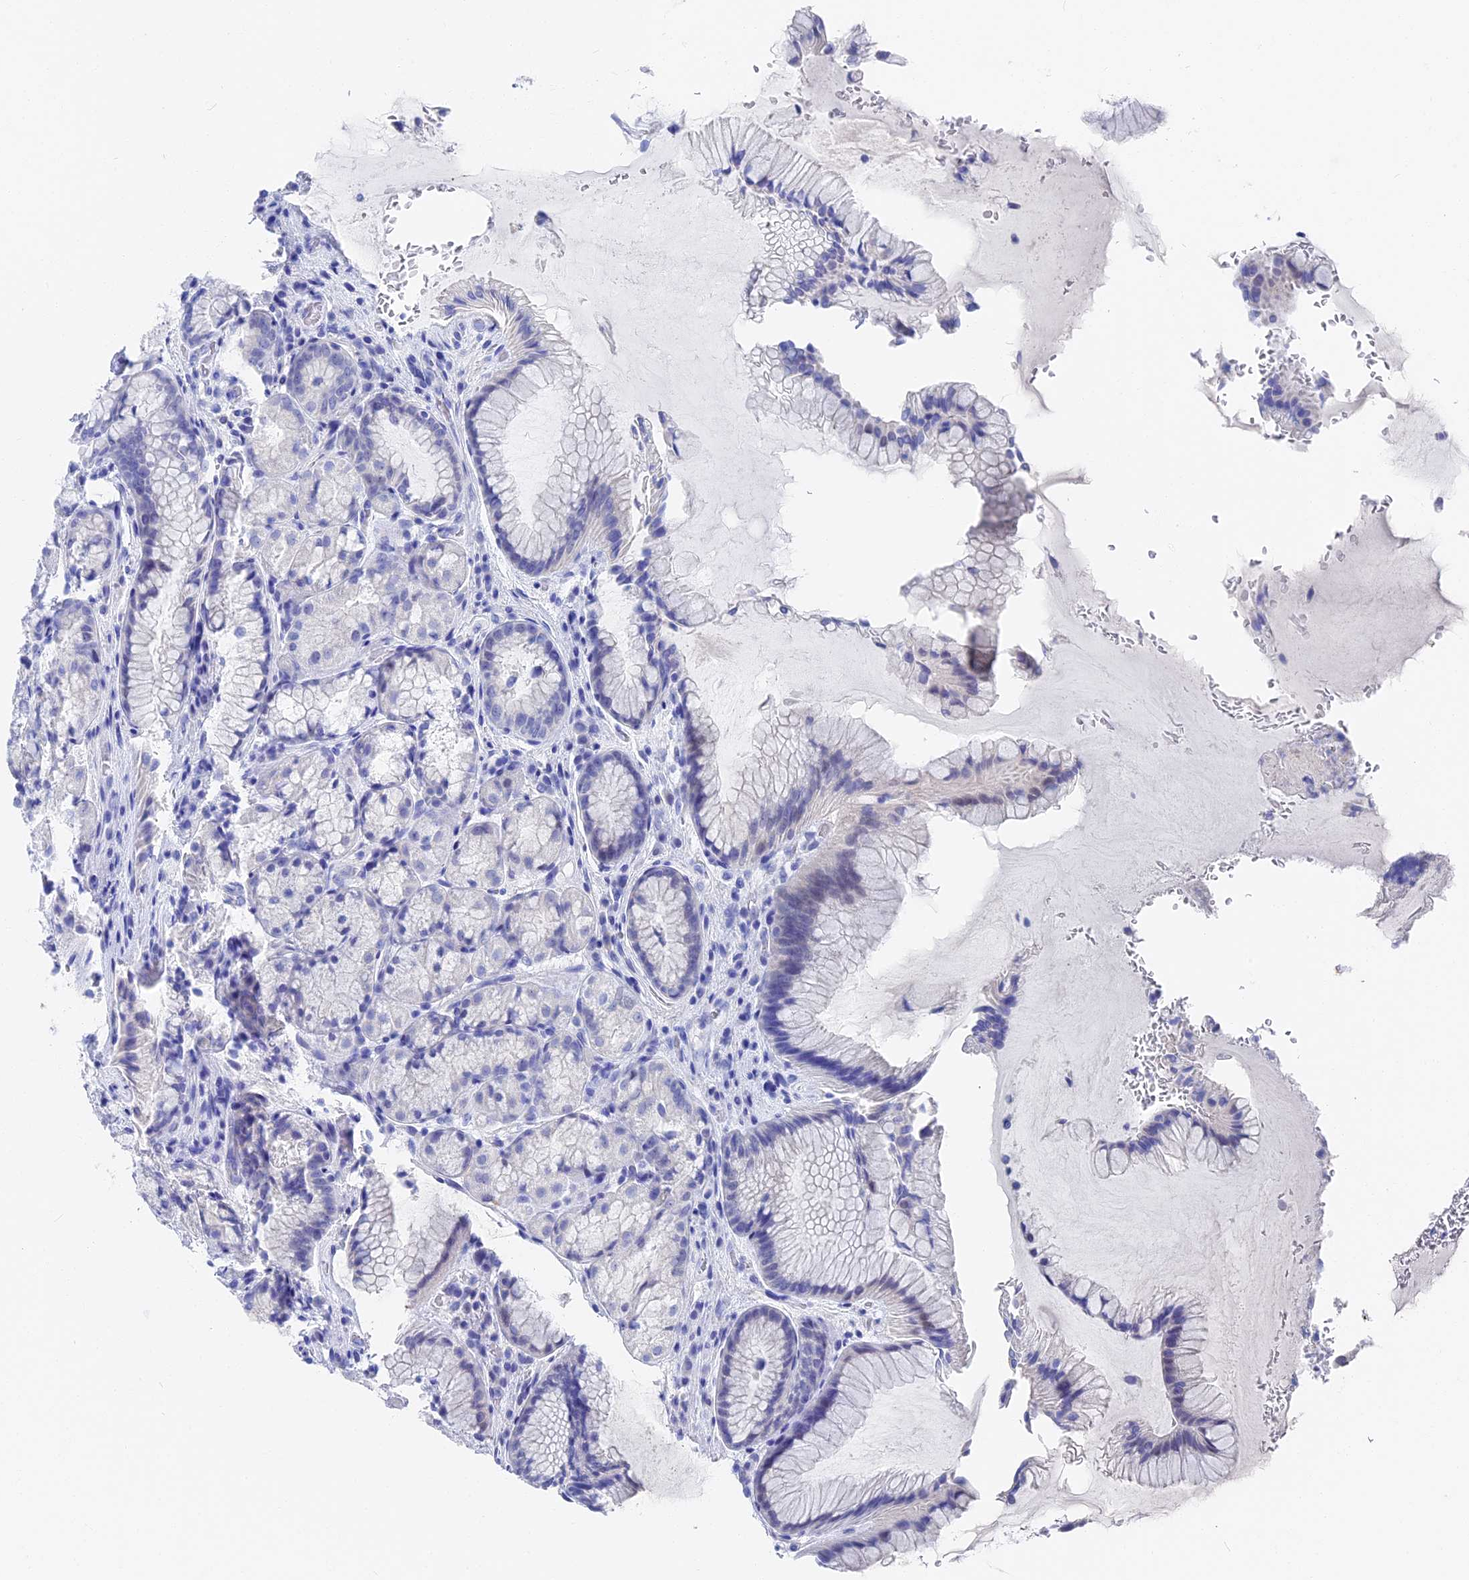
{"staining": {"intensity": "negative", "quantity": "none", "location": "none"}, "tissue": "stomach", "cell_type": "Glandular cells", "image_type": "normal", "snomed": [{"axis": "morphology", "description": "Normal tissue, NOS"}, {"axis": "topography", "description": "Stomach"}], "caption": "This is an IHC image of unremarkable human stomach. There is no staining in glandular cells.", "gene": "VPS33B", "patient": {"sex": "male", "age": 63}}